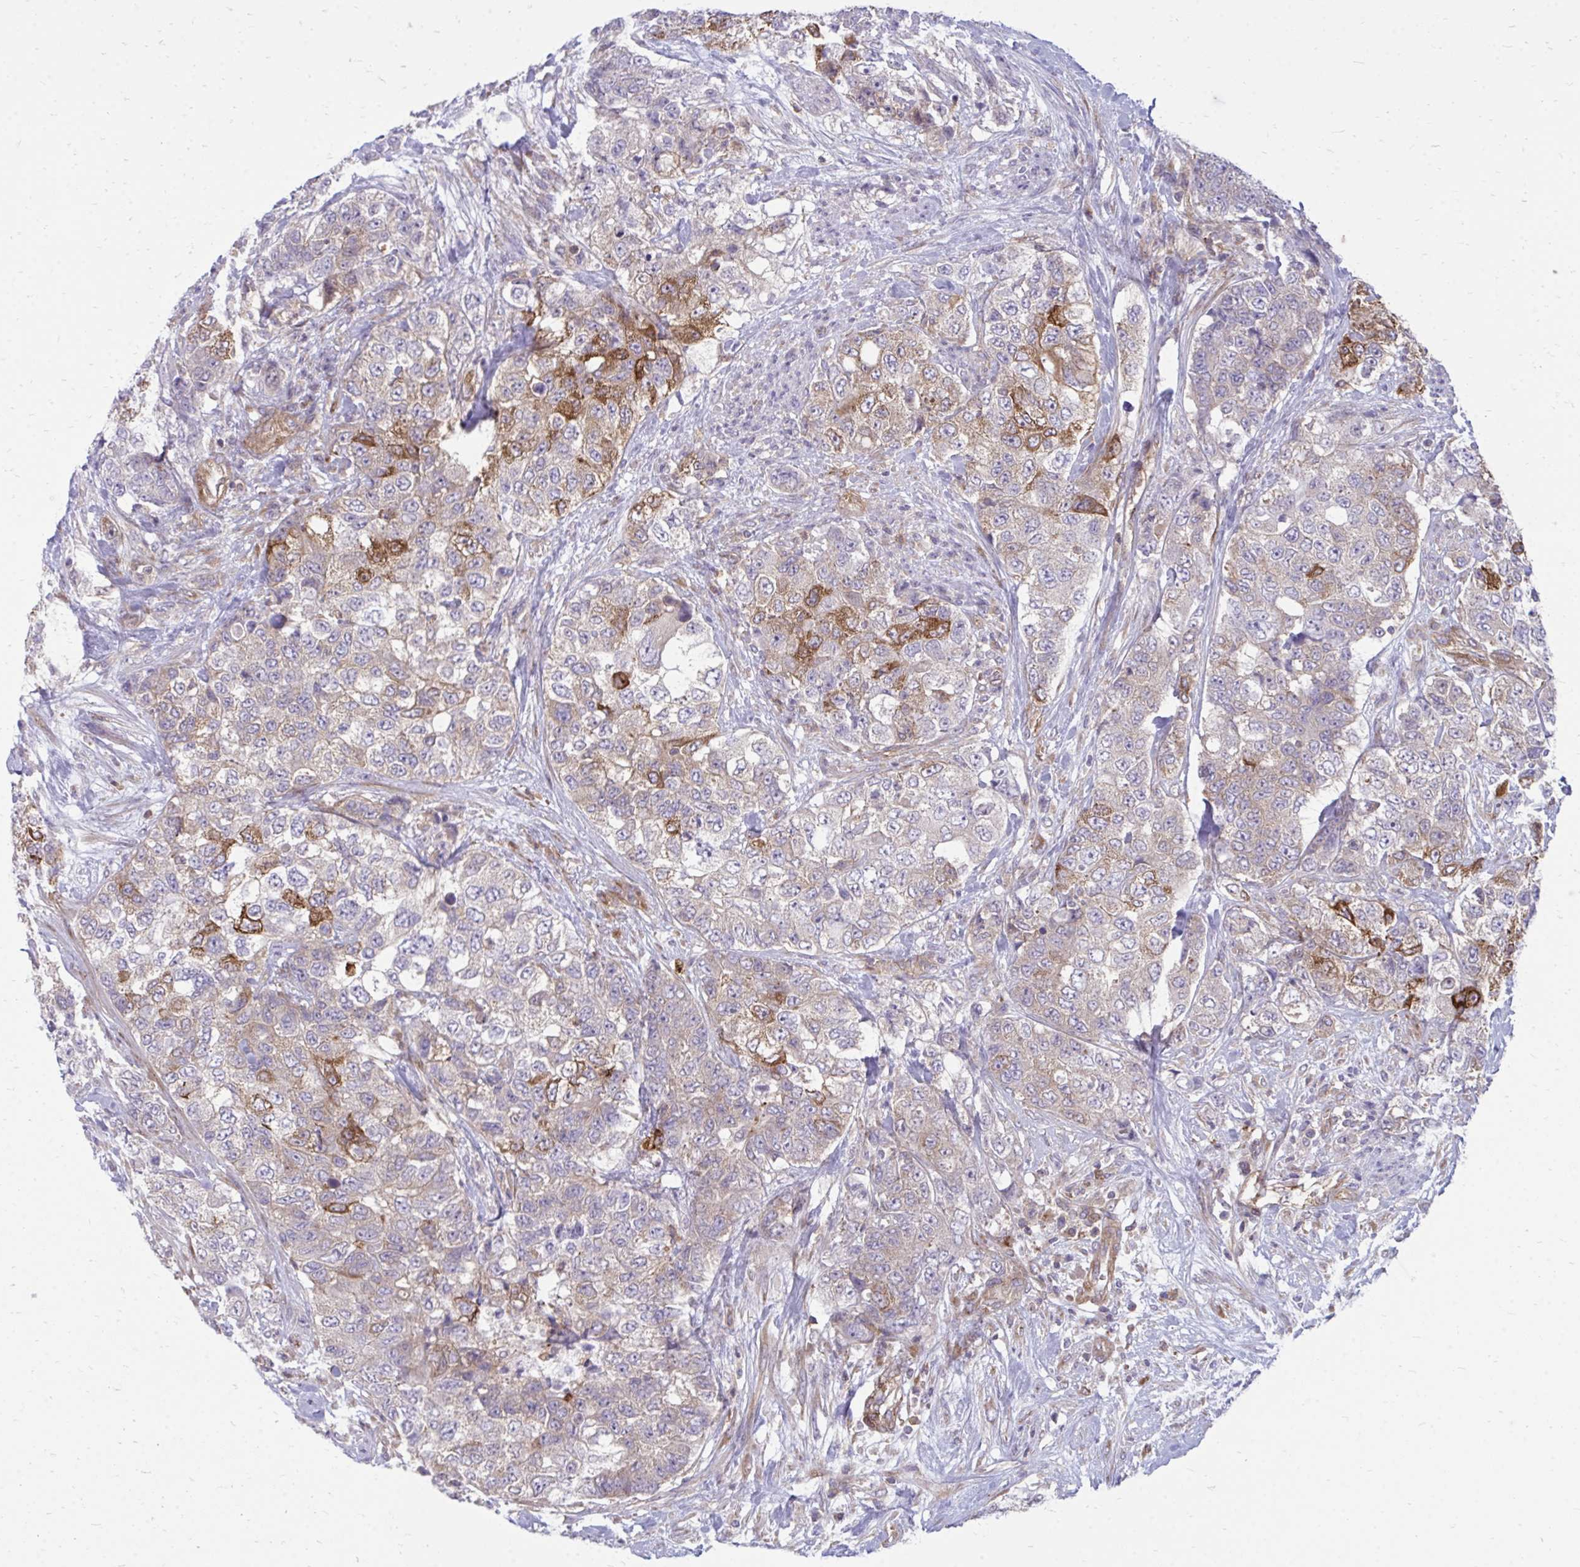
{"staining": {"intensity": "moderate", "quantity": "<25%", "location": "cytoplasmic/membranous"}, "tissue": "urothelial cancer", "cell_type": "Tumor cells", "image_type": "cancer", "snomed": [{"axis": "morphology", "description": "Urothelial carcinoma, High grade"}, {"axis": "topography", "description": "Urinary bladder"}], "caption": "The immunohistochemical stain shows moderate cytoplasmic/membranous positivity in tumor cells of high-grade urothelial carcinoma tissue.", "gene": "ASAP1", "patient": {"sex": "female", "age": 78}}